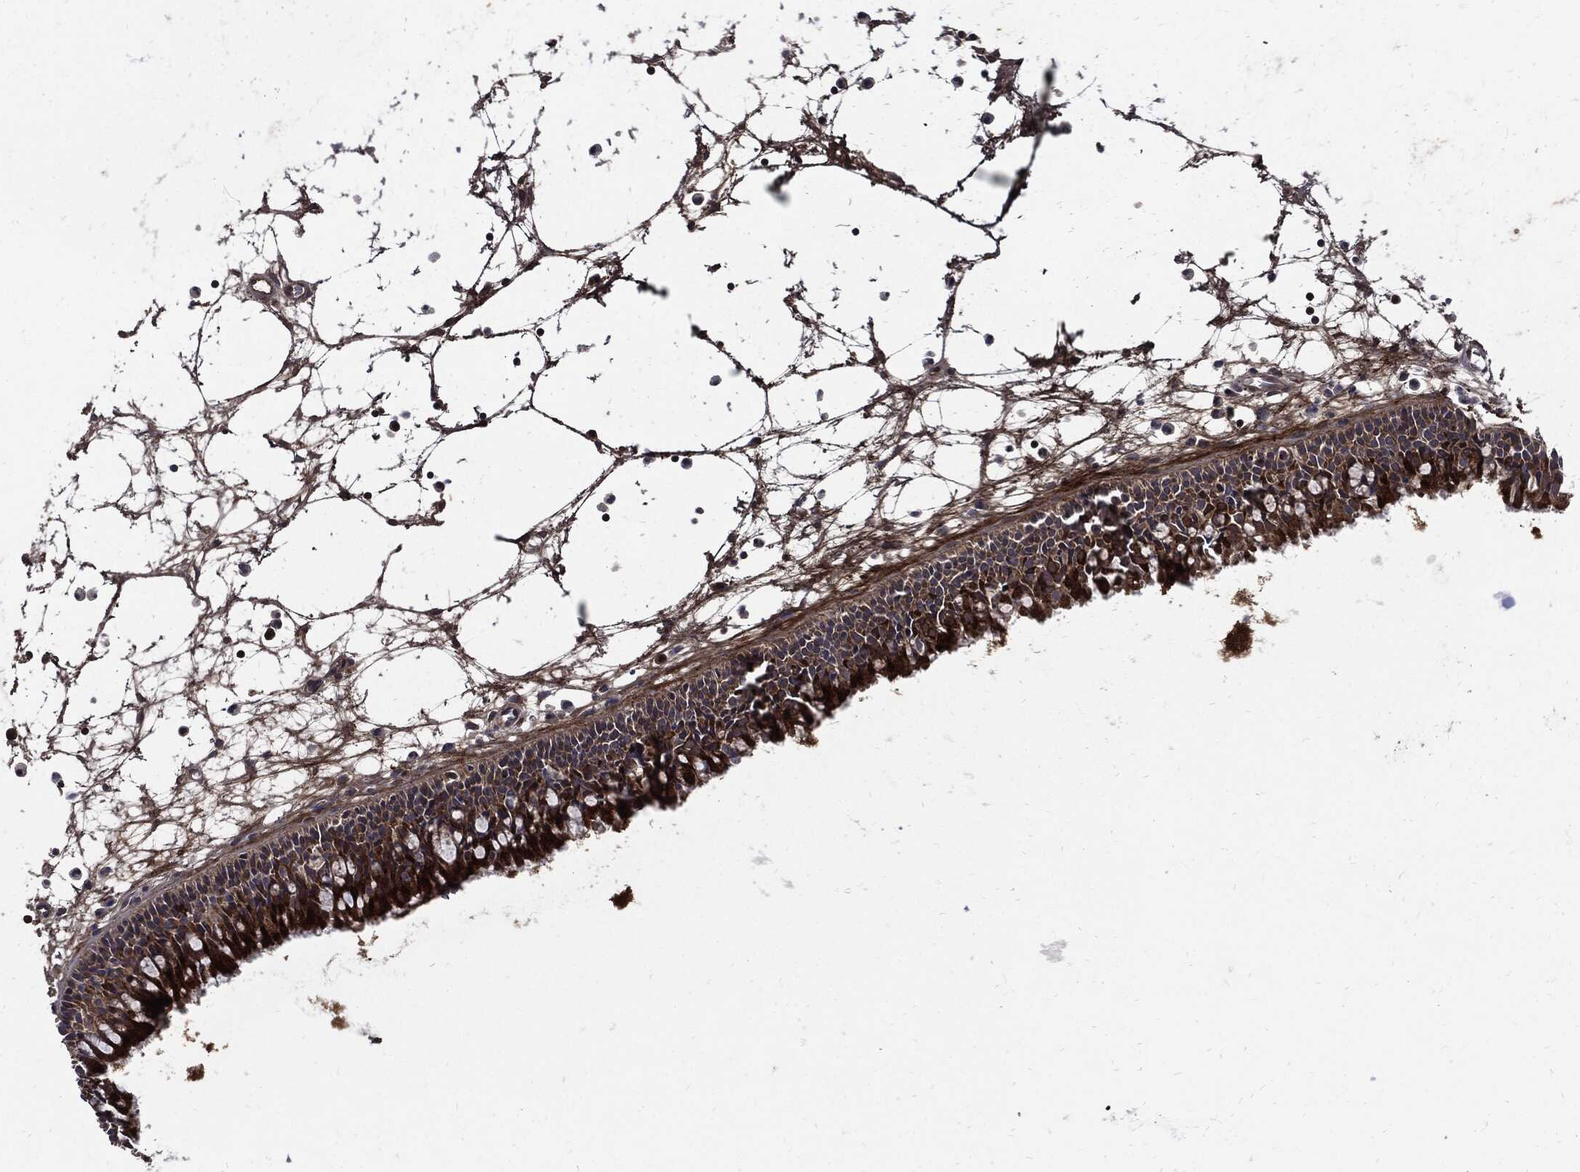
{"staining": {"intensity": "strong", "quantity": "25%-75%", "location": "cytoplasmic/membranous"}, "tissue": "nasopharynx", "cell_type": "Respiratory epithelial cells", "image_type": "normal", "snomed": [{"axis": "morphology", "description": "Normal tissue, NOS"}, {"axis": "topography", "description": "Nasopharynx"}], "caption": "A brown stain shows strong cytoplasmic/membranous staining of a protein in respiratory epithelial cells of benign human nasopharynx.", "gene": "CLU", "patient": {"sex": "male", "age": 58}}